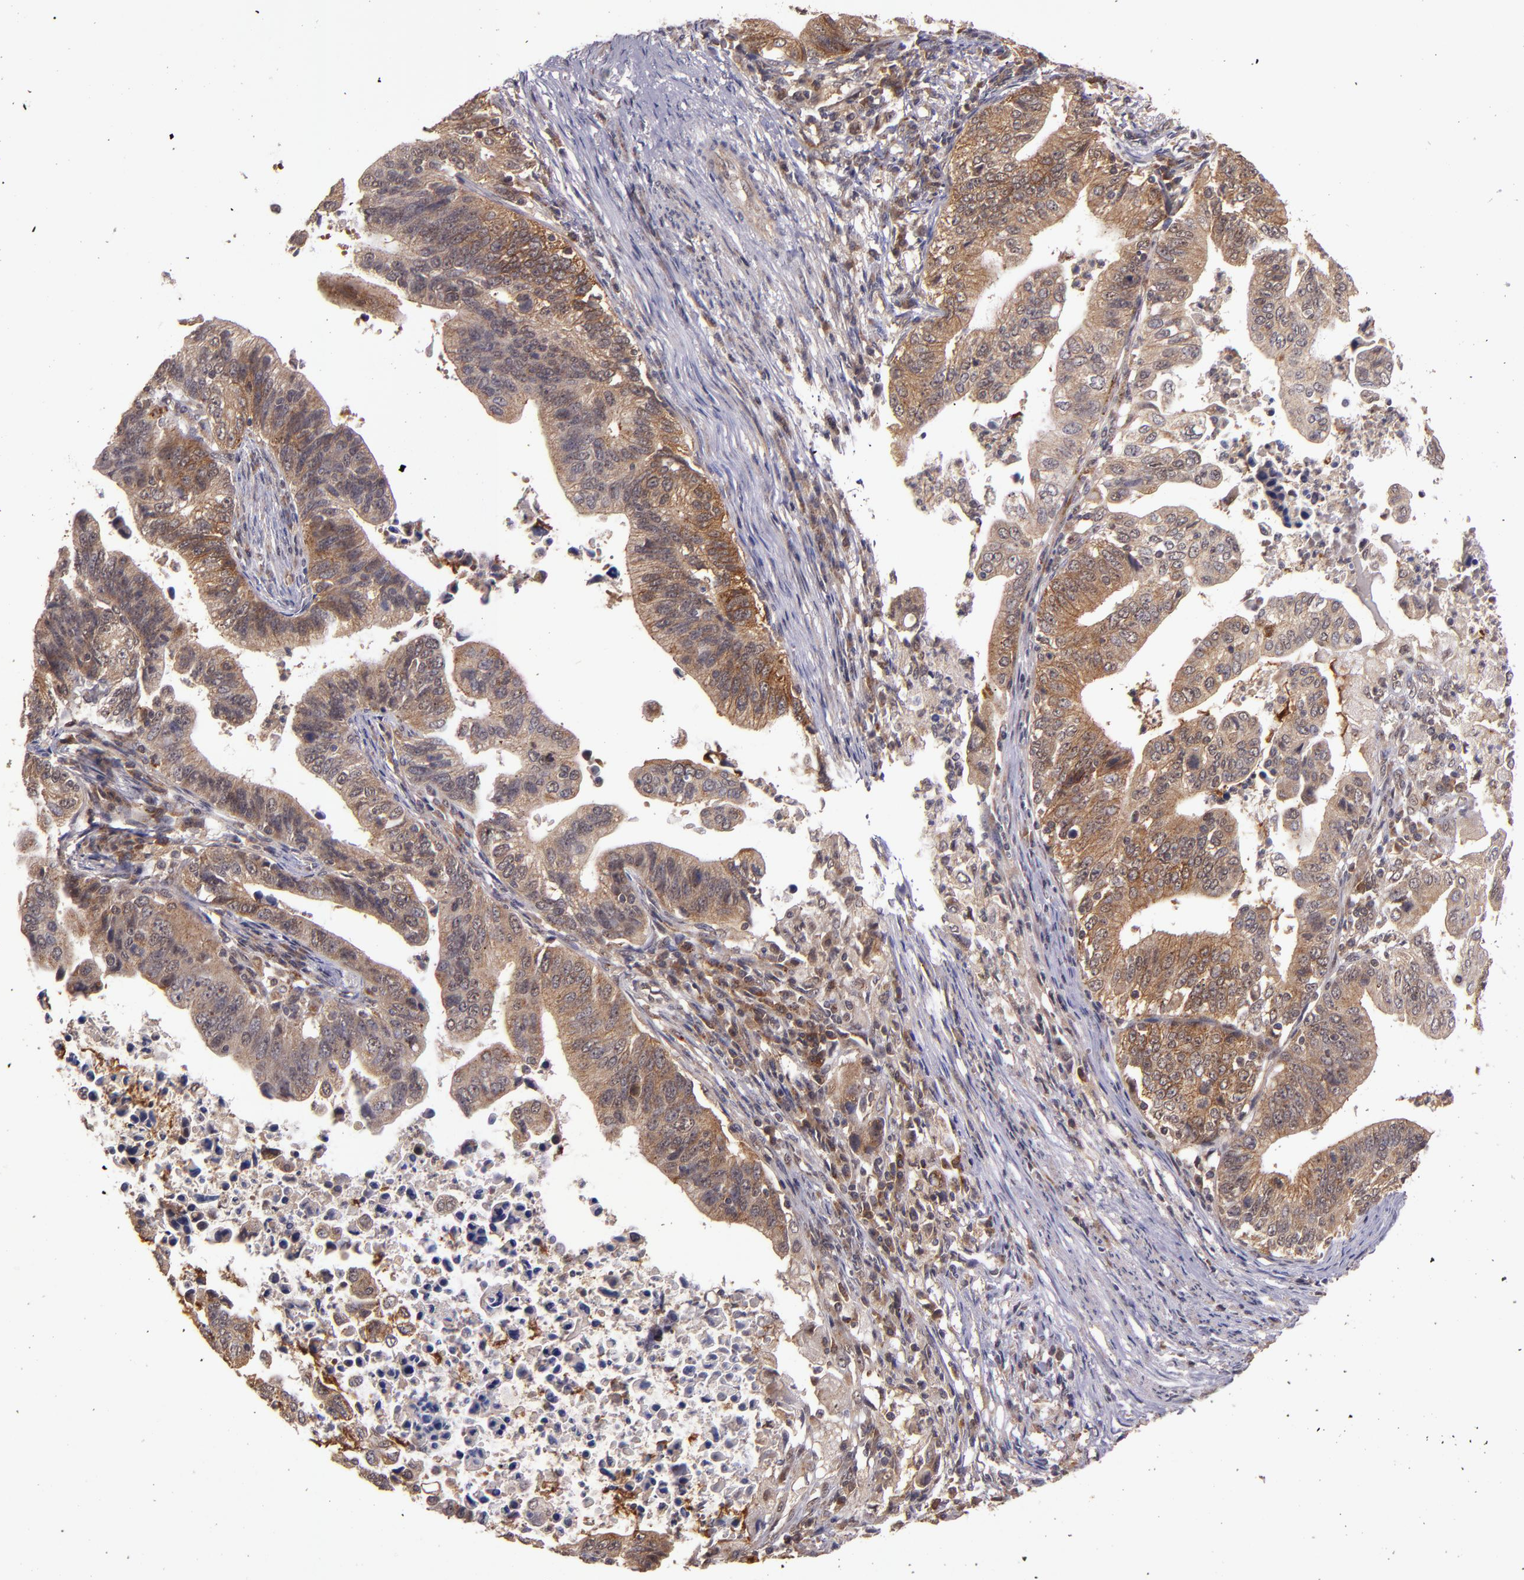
{"staining": {"intensity": "moderate", "quantity": ">75%", "location": "cytoplasmic/membranous"}, "tissue": "stomach cancer", "cell_type": "Tumor cells", "image_type": "cancer", "snomed": [{"axis": "morphology", "description": "Adenocarcinoma, NOS"}, {"axis": "topography", "description": "Stomach, upper"}], "caption": "Immunohistochemical staining of human stomach cancer reveals moderate cytoplasmic/membranous protein staining in approximately >75% of tumor cells. The staining is performed using DAB (3,3'-diaminobenzidine) brown chromogen to label protein expression. The nuclei are counter-stained blue using hematoxylin.", "gene": "FTSJ1", "patient": {"sex": "female", "age": 50}}